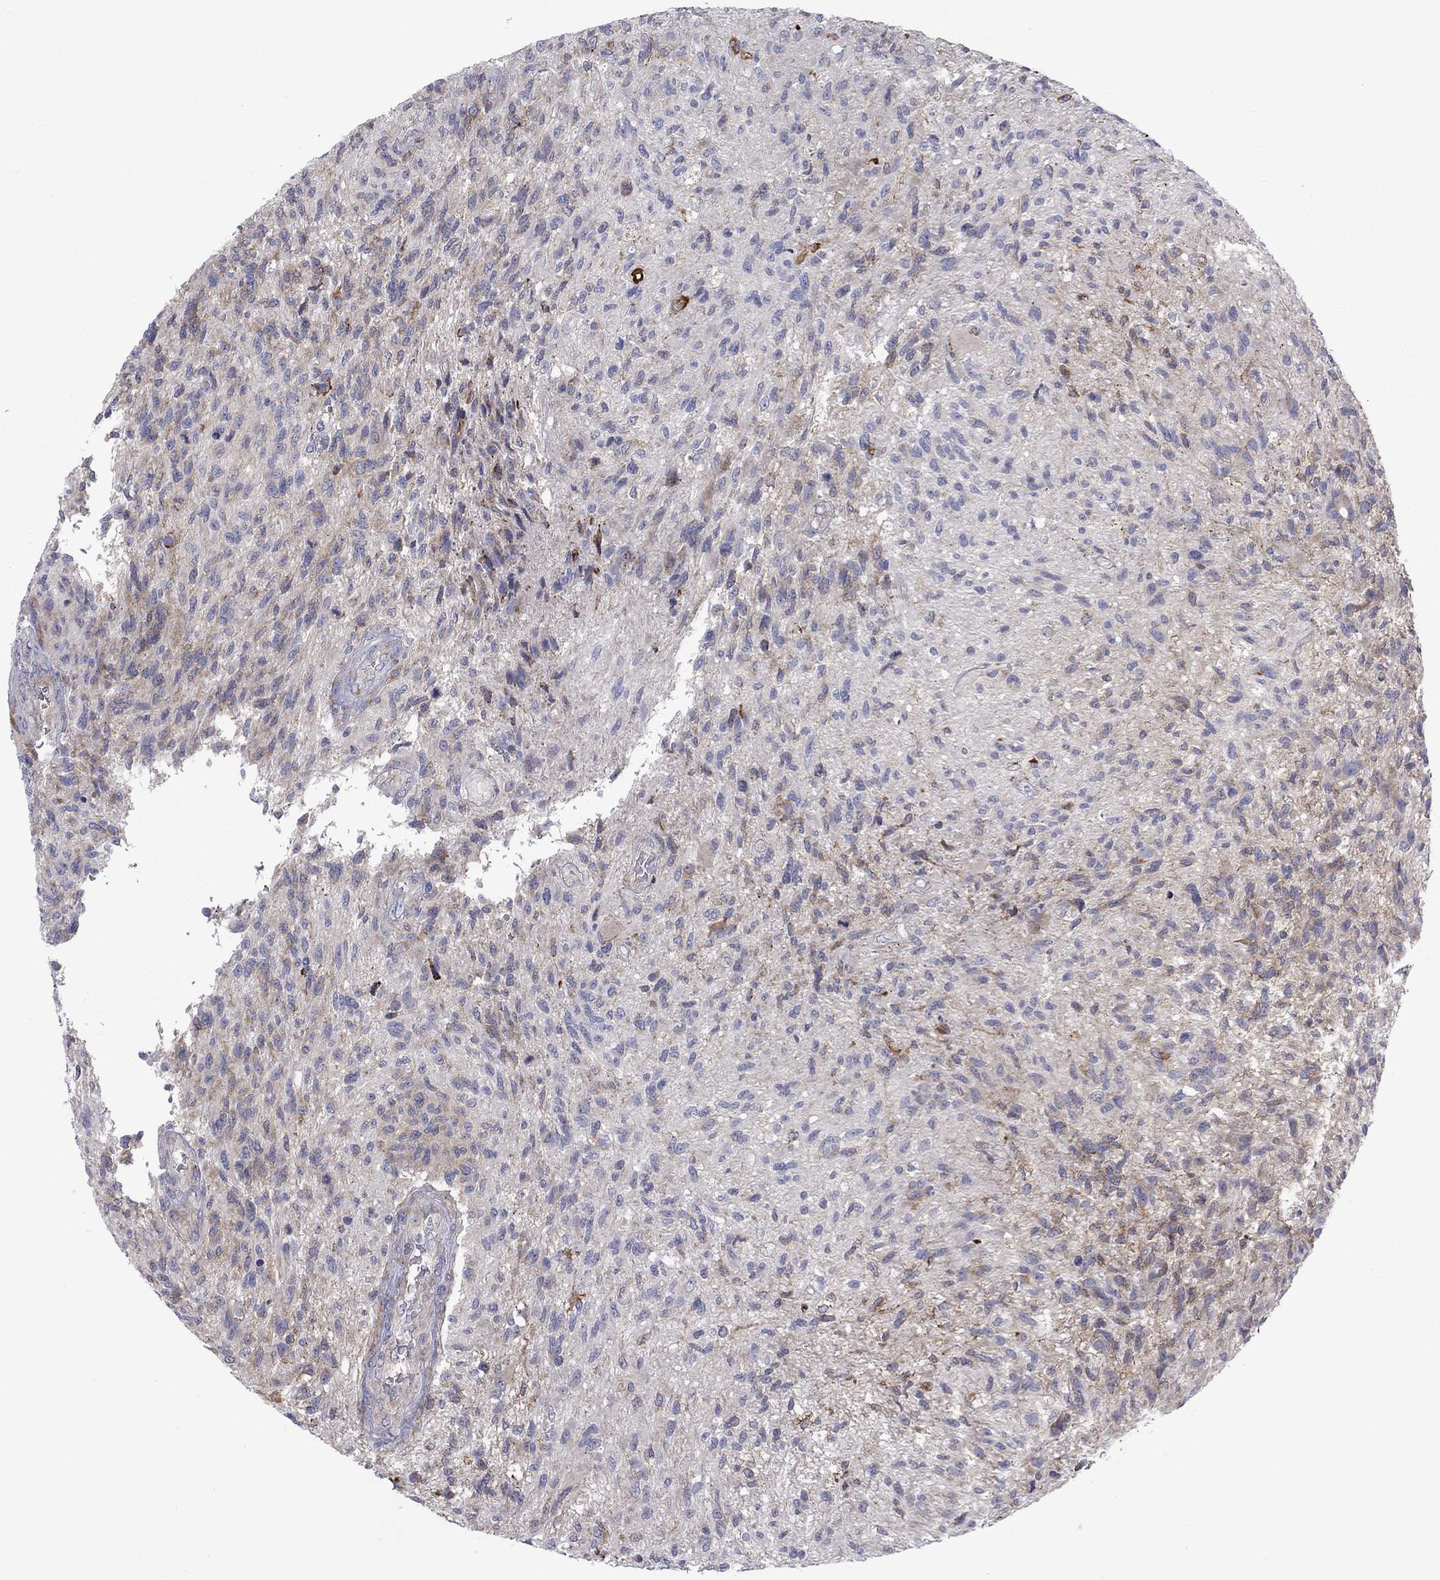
{"staining": {"intensity": "strong", "quantity": "<25%", "location": "cytoplasmic/membranous"}, "tissue": "glioma", "cell_type": "Tumor cells", "image_type": "cancer", "snomed": [{"axis": "morphology", "description": "Glioma, malignant, High grade"}, {"axis": "topography", "description": "Brain"}], "caption": "Tumor cells display medium levels of strong cytoplasmic/membranous staining in approximately <25% of cells in high-grade glioma (malignant). Nuclei are stained in blue.", "gene": "ASNS", "patient": {"sex": "male", "age": 56}}